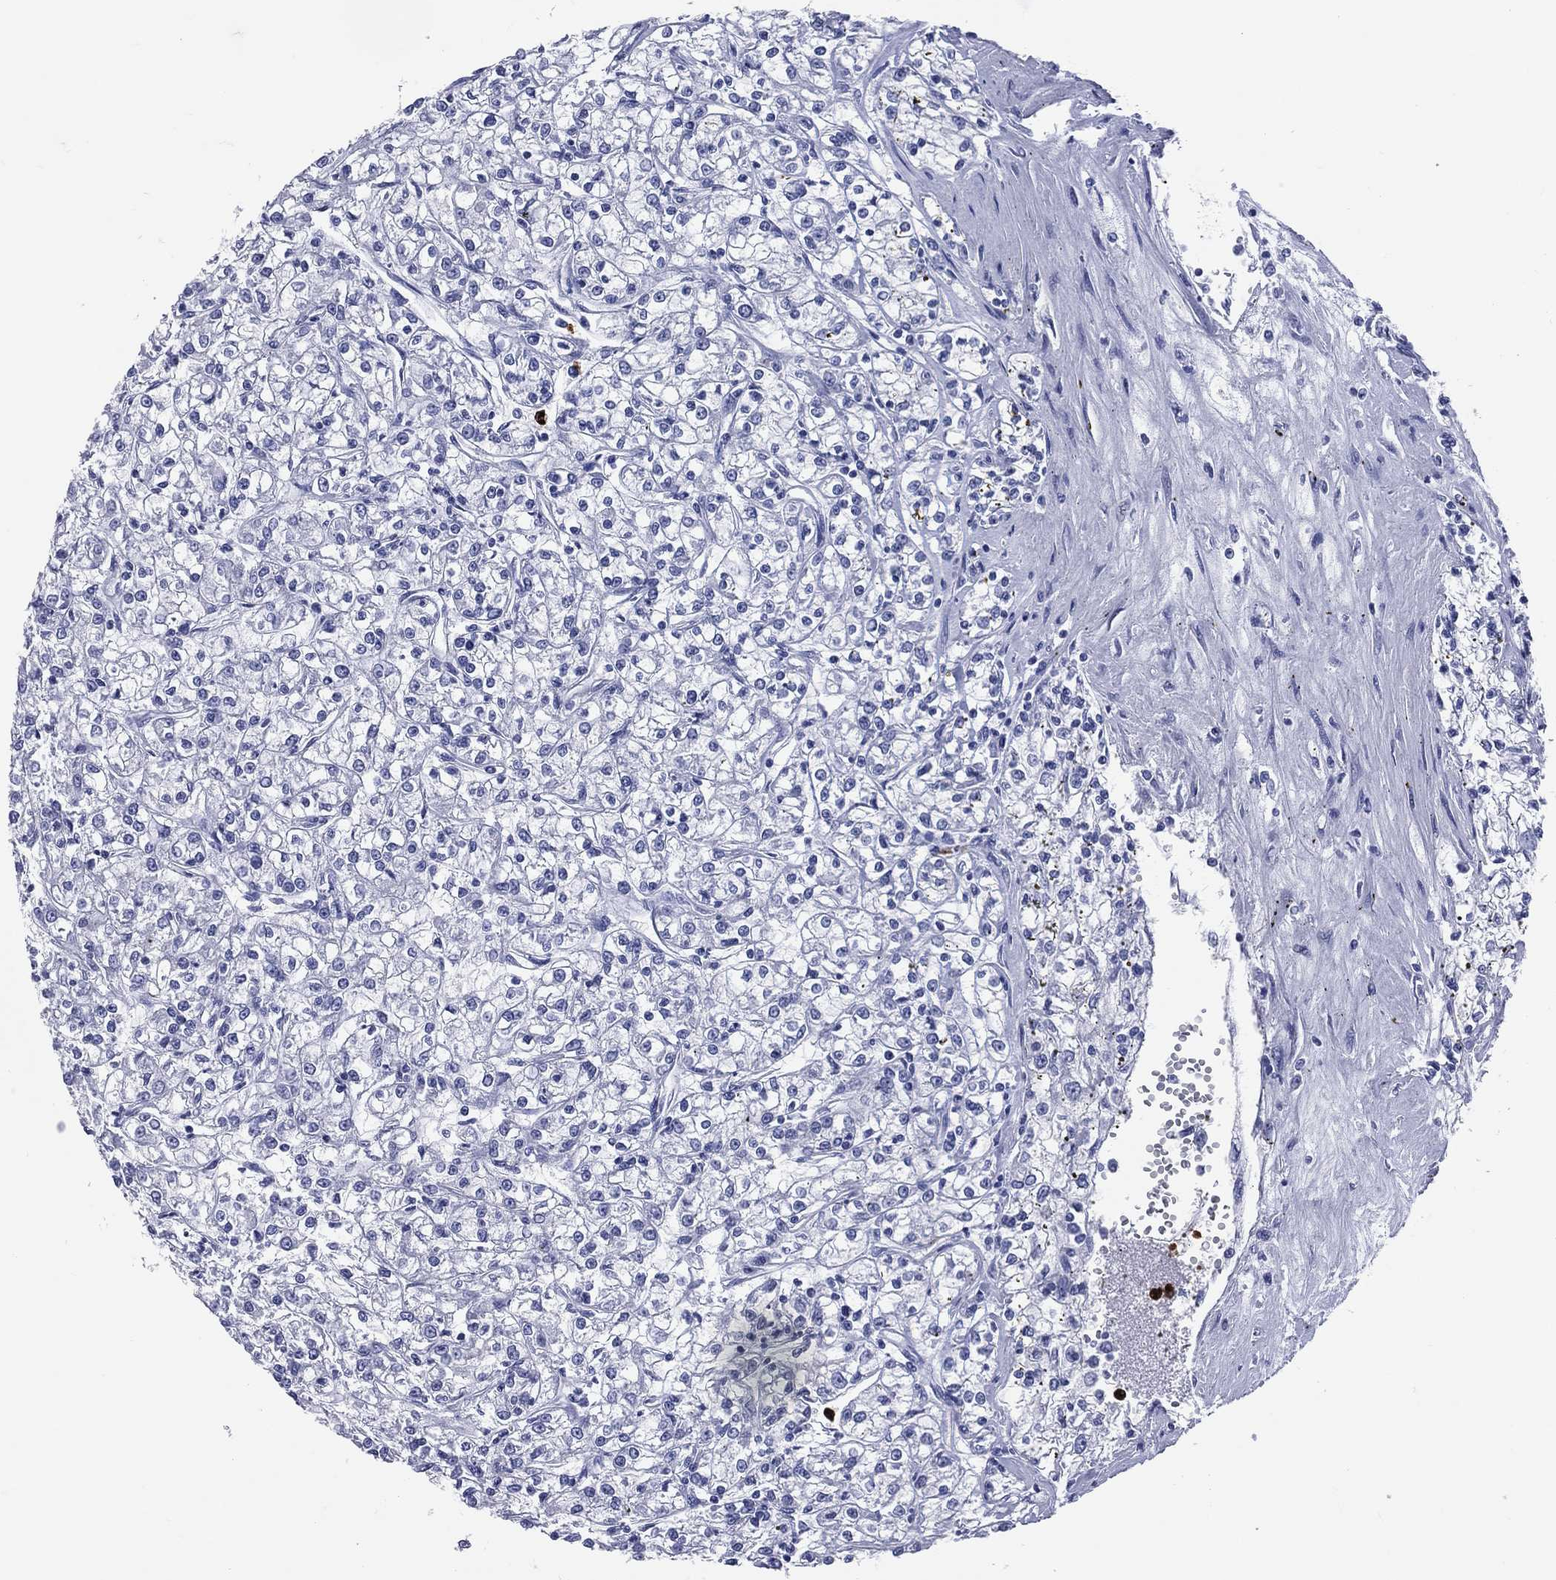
{"staining": {"intensity": "negative", "quantity": "none", "location": "none"}, "tissue": "renal cancer", "cell_type": "Tumor cells", "image_type": "cancer", "snomed": [{"axis": "morphology", "description": "Adenocarcinoma, NOS"}, {"axis": "topography", "description": "Kidney"}], "caption": "Tumor cells are negative for protein expression in human adenocarcinoma (renal).", "gene": "PGLYRP1", "patient": {"sex": "female", "age": 59}}